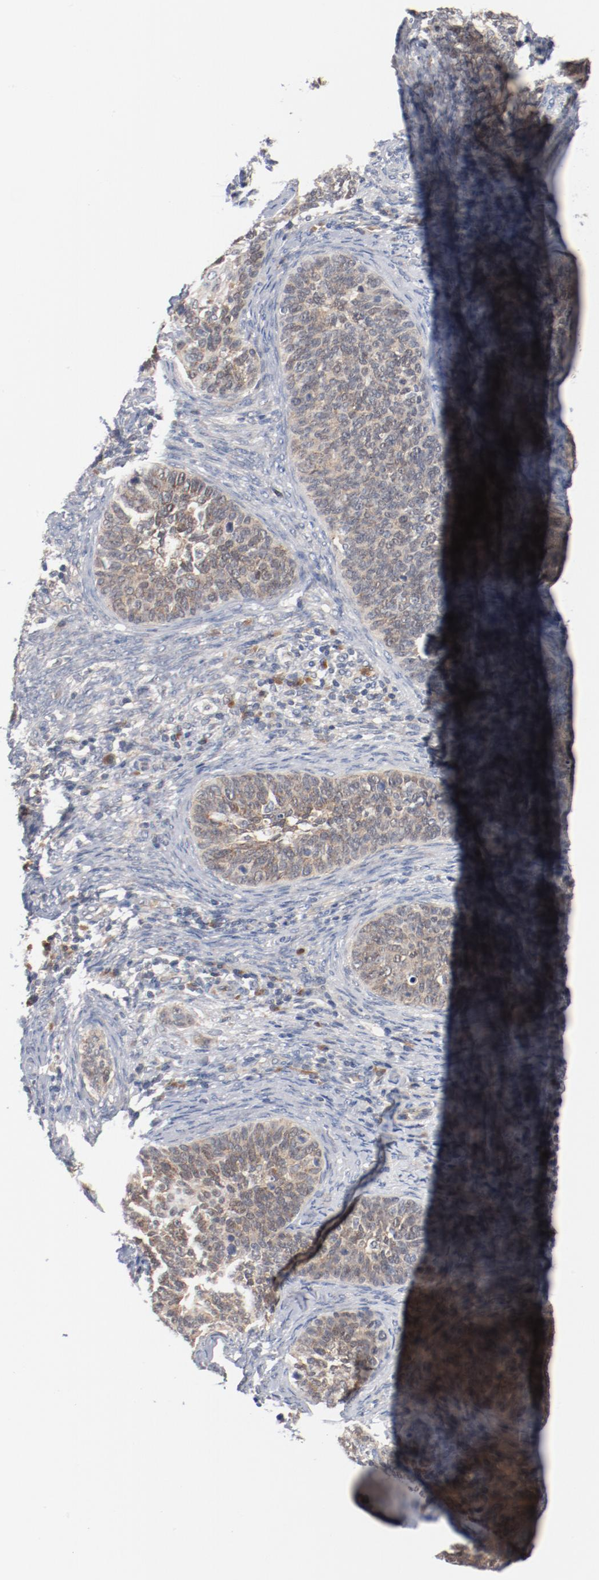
{"staining": {"intensity": "weak", "quantity": ">75%", "location": "cytoplasmic/membranous"}, "tissue": "cervical cancer", "cell_type": "Tumor cells", "image_type": "cancer", "snomed": [{"axis": "morphology", "description": "Squamous cell carcinoma, NOS"}, {"axis": "topography", "description": "Cervix"}], "caption": "Immunohistochemical staining of cervical cancer demonstrates low levels of weak cytoplasmic/membranous protein positivity in approximately >75% of tumor cells.", "gene": "RNASE11", "patient": {"sex": "female", "age": 33}}